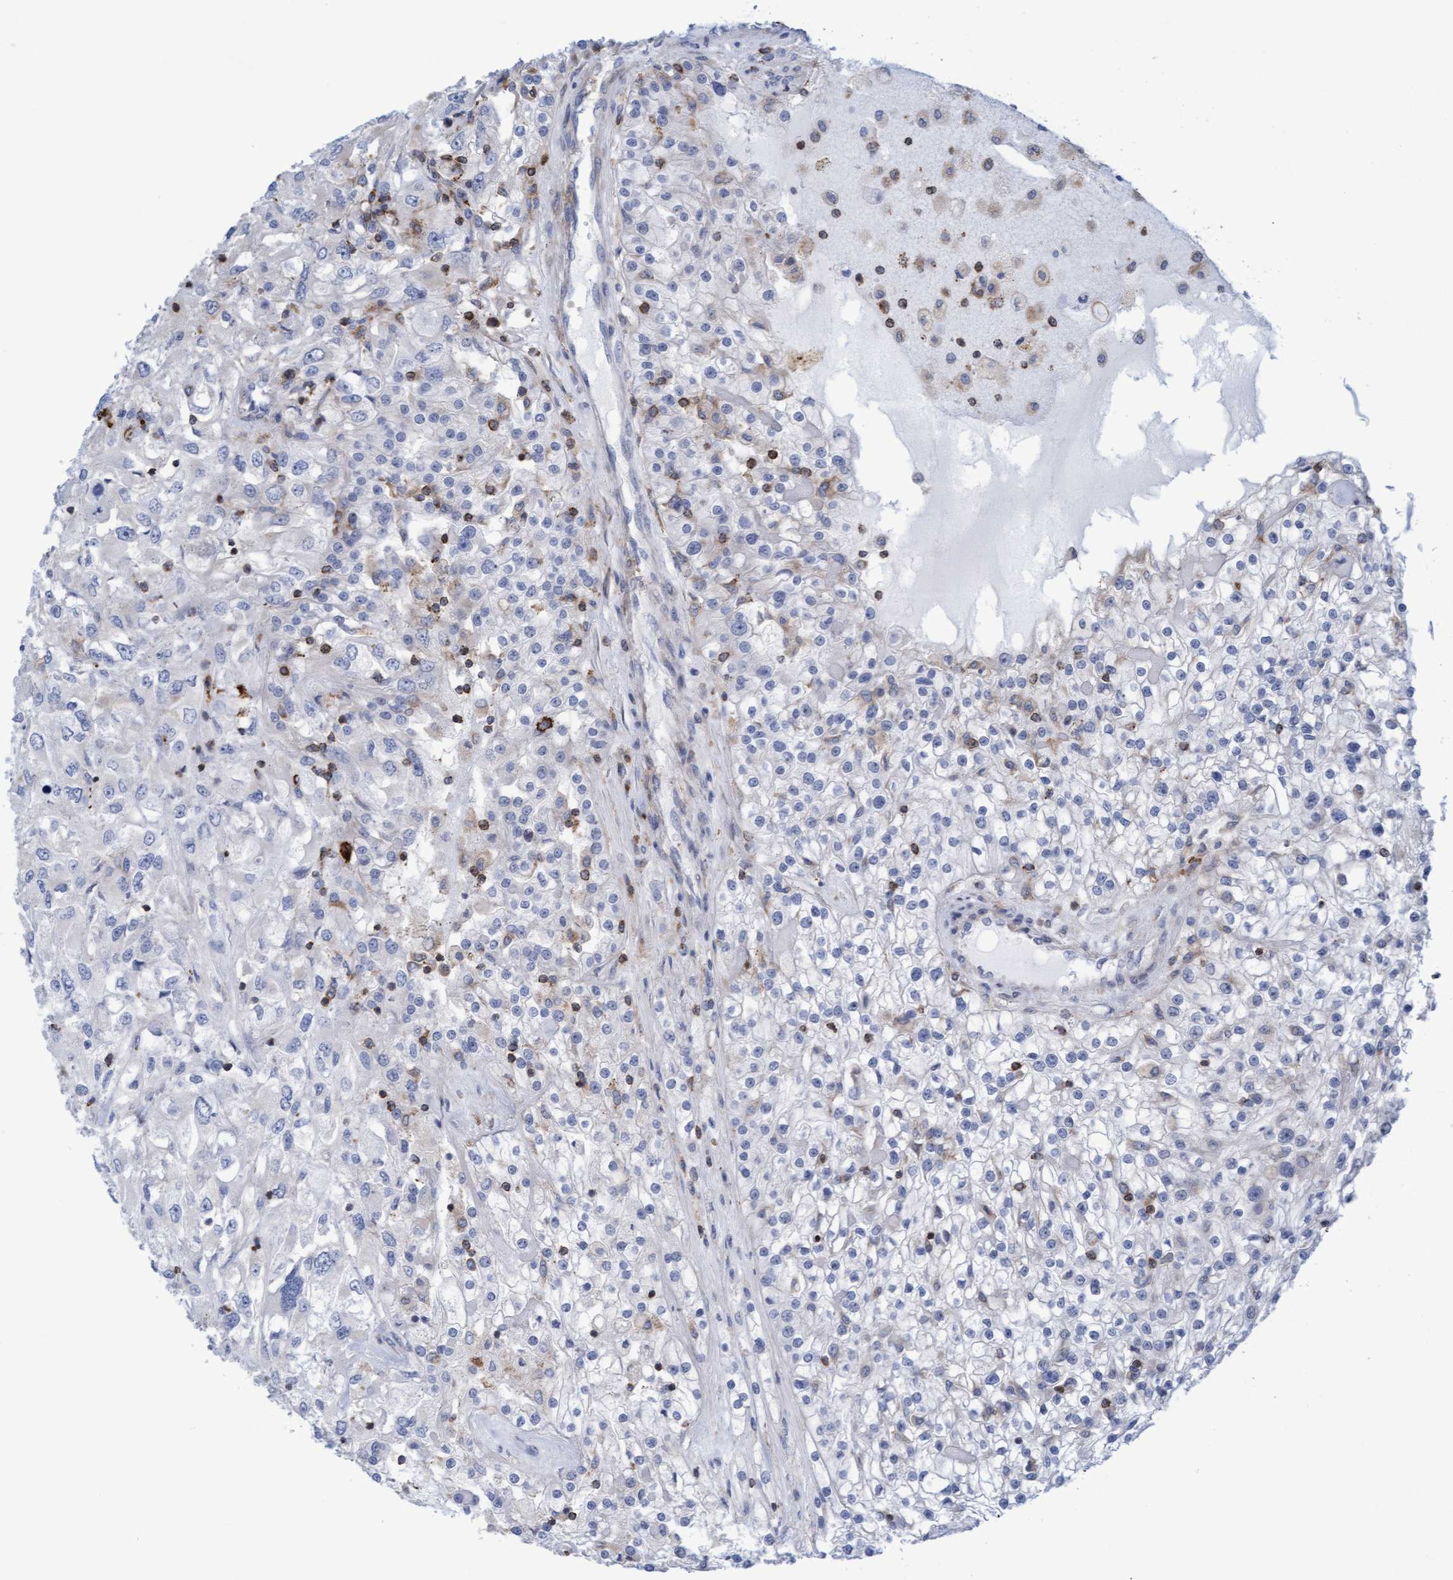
{"staining": {"intensity": "negative", "quantity": "none", "location": "none"}, "tissue": "renal cancer", "cell_type": "Tumor cells", "image_type": "cancer", "snomed": [{"axis": "morphology", "description": "Adenocarcinoma, NOS"}, {"axis": "topography", "description": "Kidney"}], "caption": "This is an immunohistochemistry histopathology image of human adenocarcinoma (renal). There is no staining in tumor cells.", "gene": "FNBP1", "patient": {"sex": "female", "age": 52}}